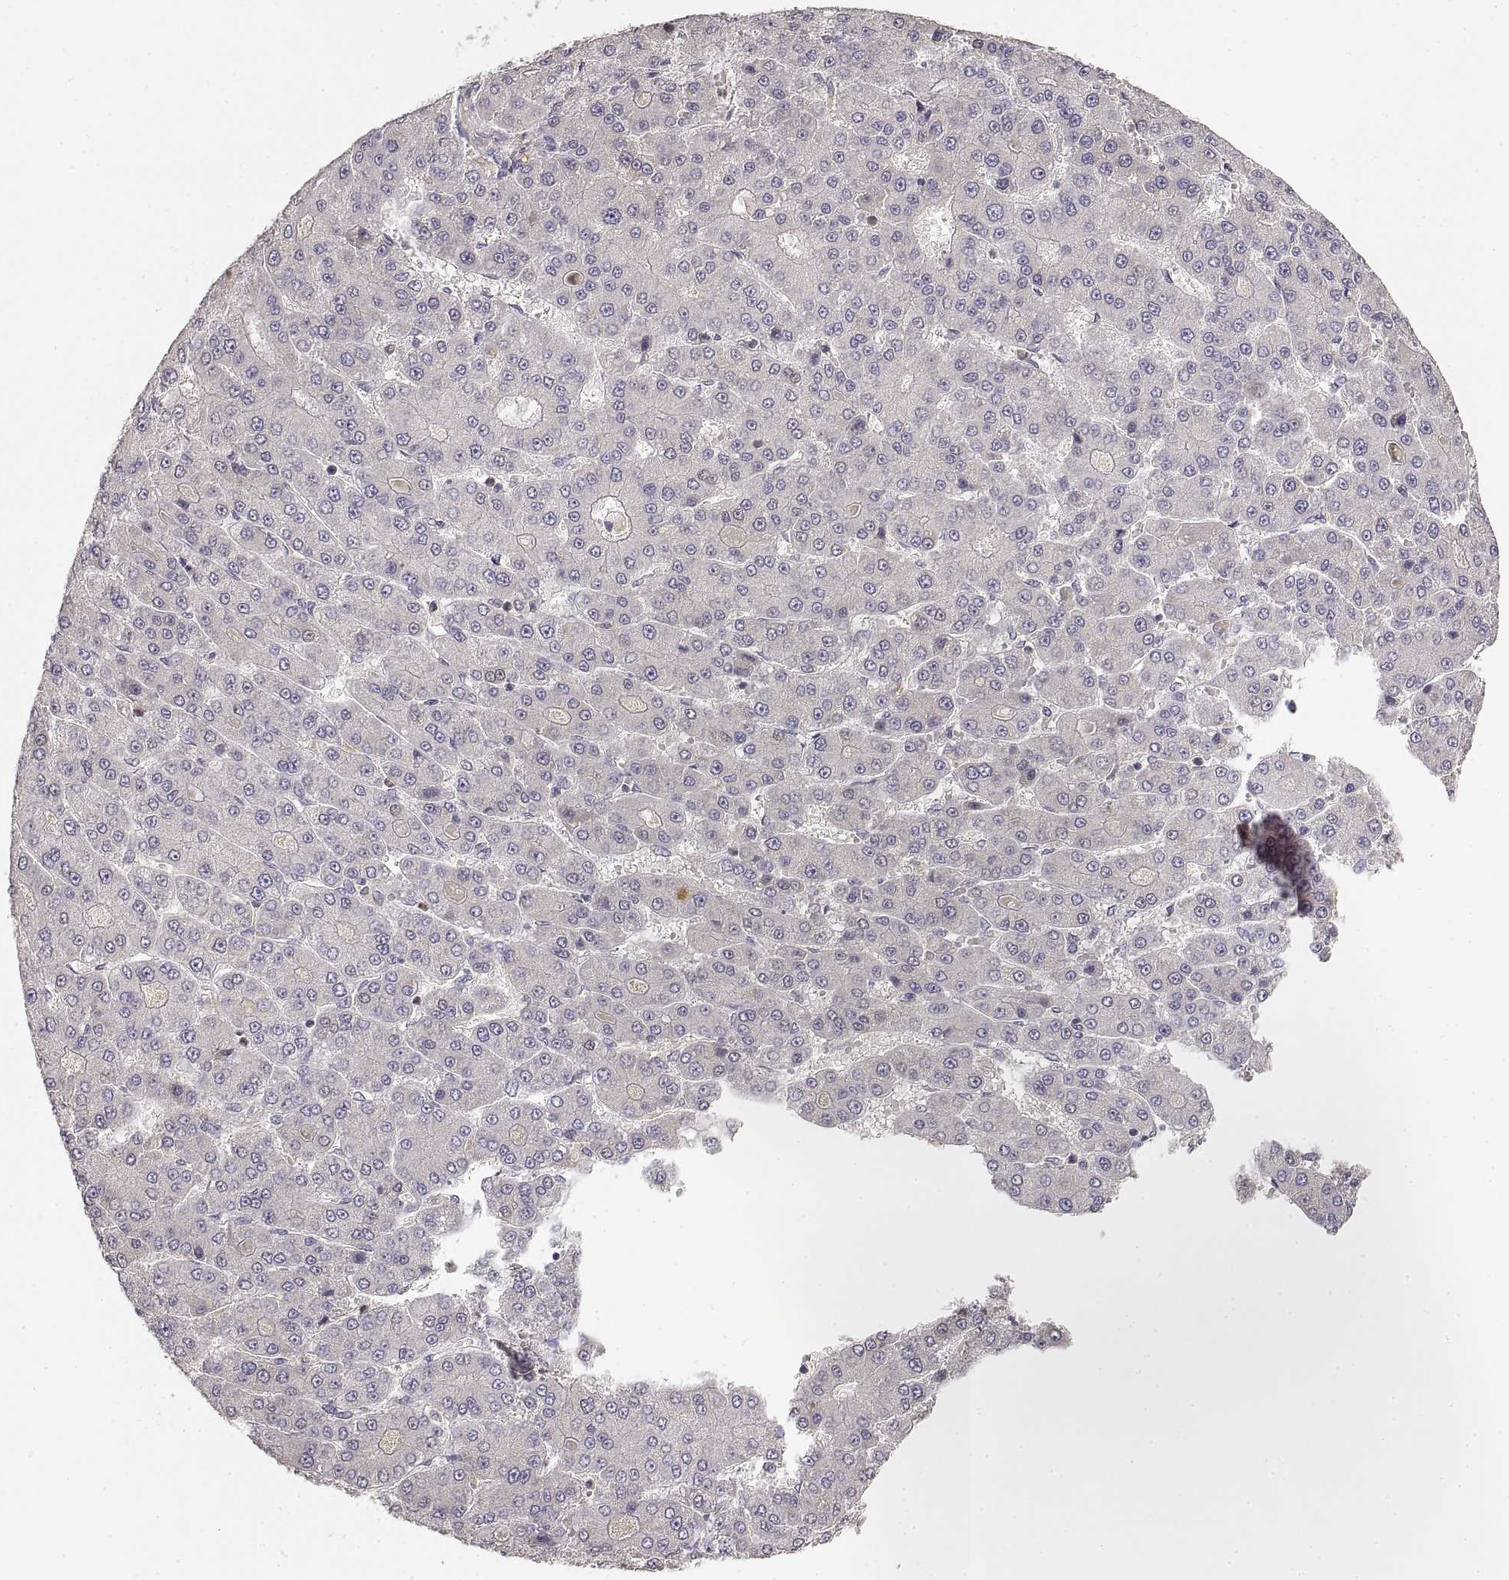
{"staining": {"intensity": "negative", "quantity": "none", "location": "none"}, "tissue": "liver cancer", "cell_type": "Tumor cells", "image_type": "cancer", "snomed": [{"axis": "morphology", "description": "Carcinoma, Hepatocellular, NOS"}, {"axis": "topography", "description": "Liver"}], "caption": "Immunohistochemistry histopathology image of hepatocellular carcinoma (liver) stained for a protein (brown), which demonstrates no staining in tumor cells.", "gene": "RUNDC3A", "patient": {"sex": "male", "age": 70}}